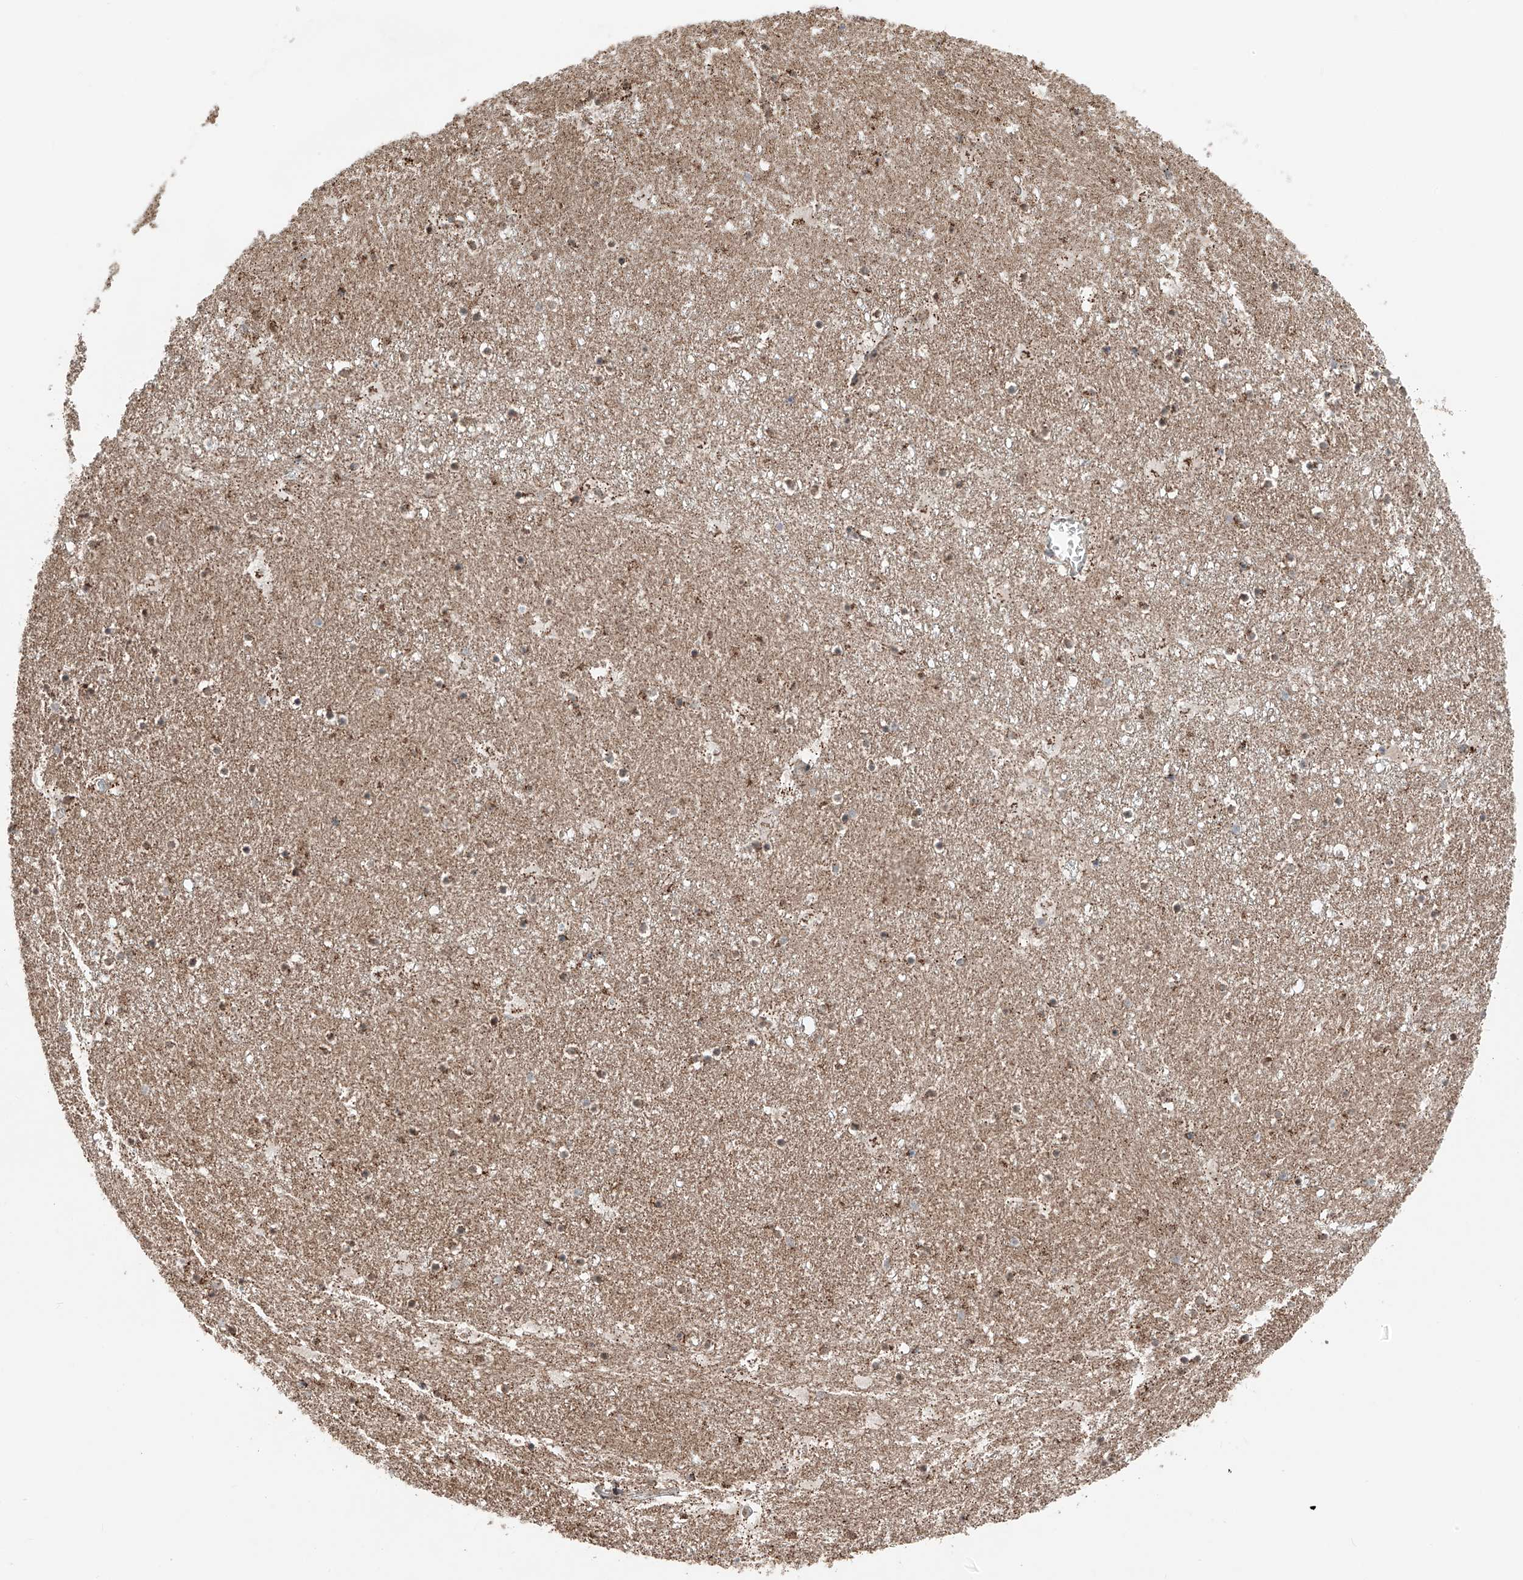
{"staining": {"intensity": "moderate", "quantity": ">75%", "location": "cytoplasmic/membranous"}, "tissue": "caudate", "cell_type": "Glial cells", "image_type": "normal", "snomed": [{"axis": "morphology", "description": "Normal tissue, NOS"}, {"axis": "topography", "description": "Lateral ventricle wall"}], "caption": "DAB immunohistochemical staining of benign human caudate reveals moderate cytoplasmic/membranous protein staining in approximately >75% of glial cells.", "gene": "ZSCAN29", "patient": {"sex": "male", "age": 45}}